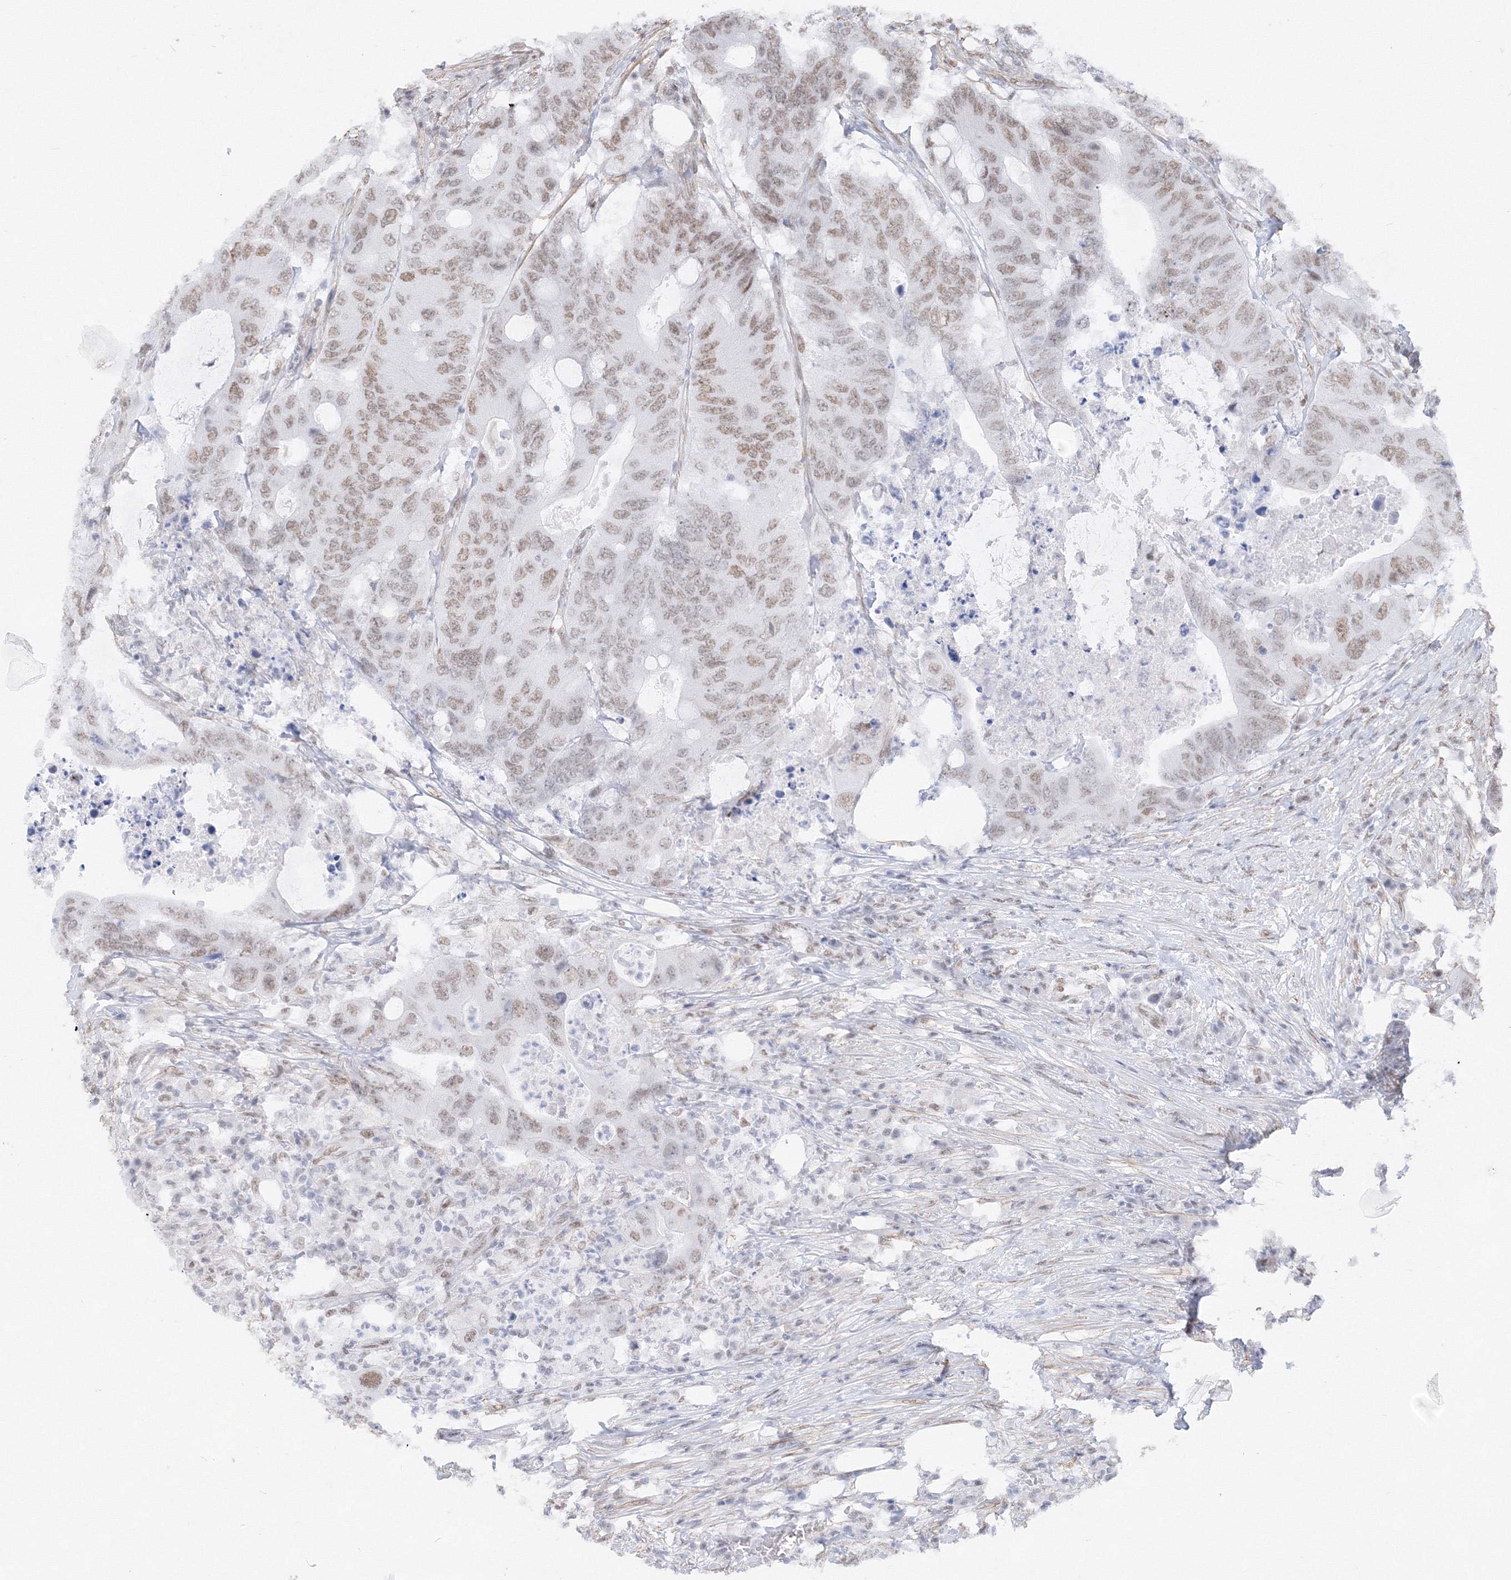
{"staining": {"intensity": "weak", "quantity": ">75%", "location": "nuclear"}, "tissue": "colorectal cancer", "cell_type": "Tumor cells", "image_type": "cancer", "snomed": [{"axis": "morphology", "description": "Adenocarcinoma, NOS"}, {"axis": "topography", "description": "Colon"}], "caption": "Adenocarcinoma (colorectal) was stained to show a protein in brown. There is low levels of weak nuclear positivity in about >75% of tumor cells.", "gene": "ZNF638", "patient": {"sex": "male", "age": 71}}